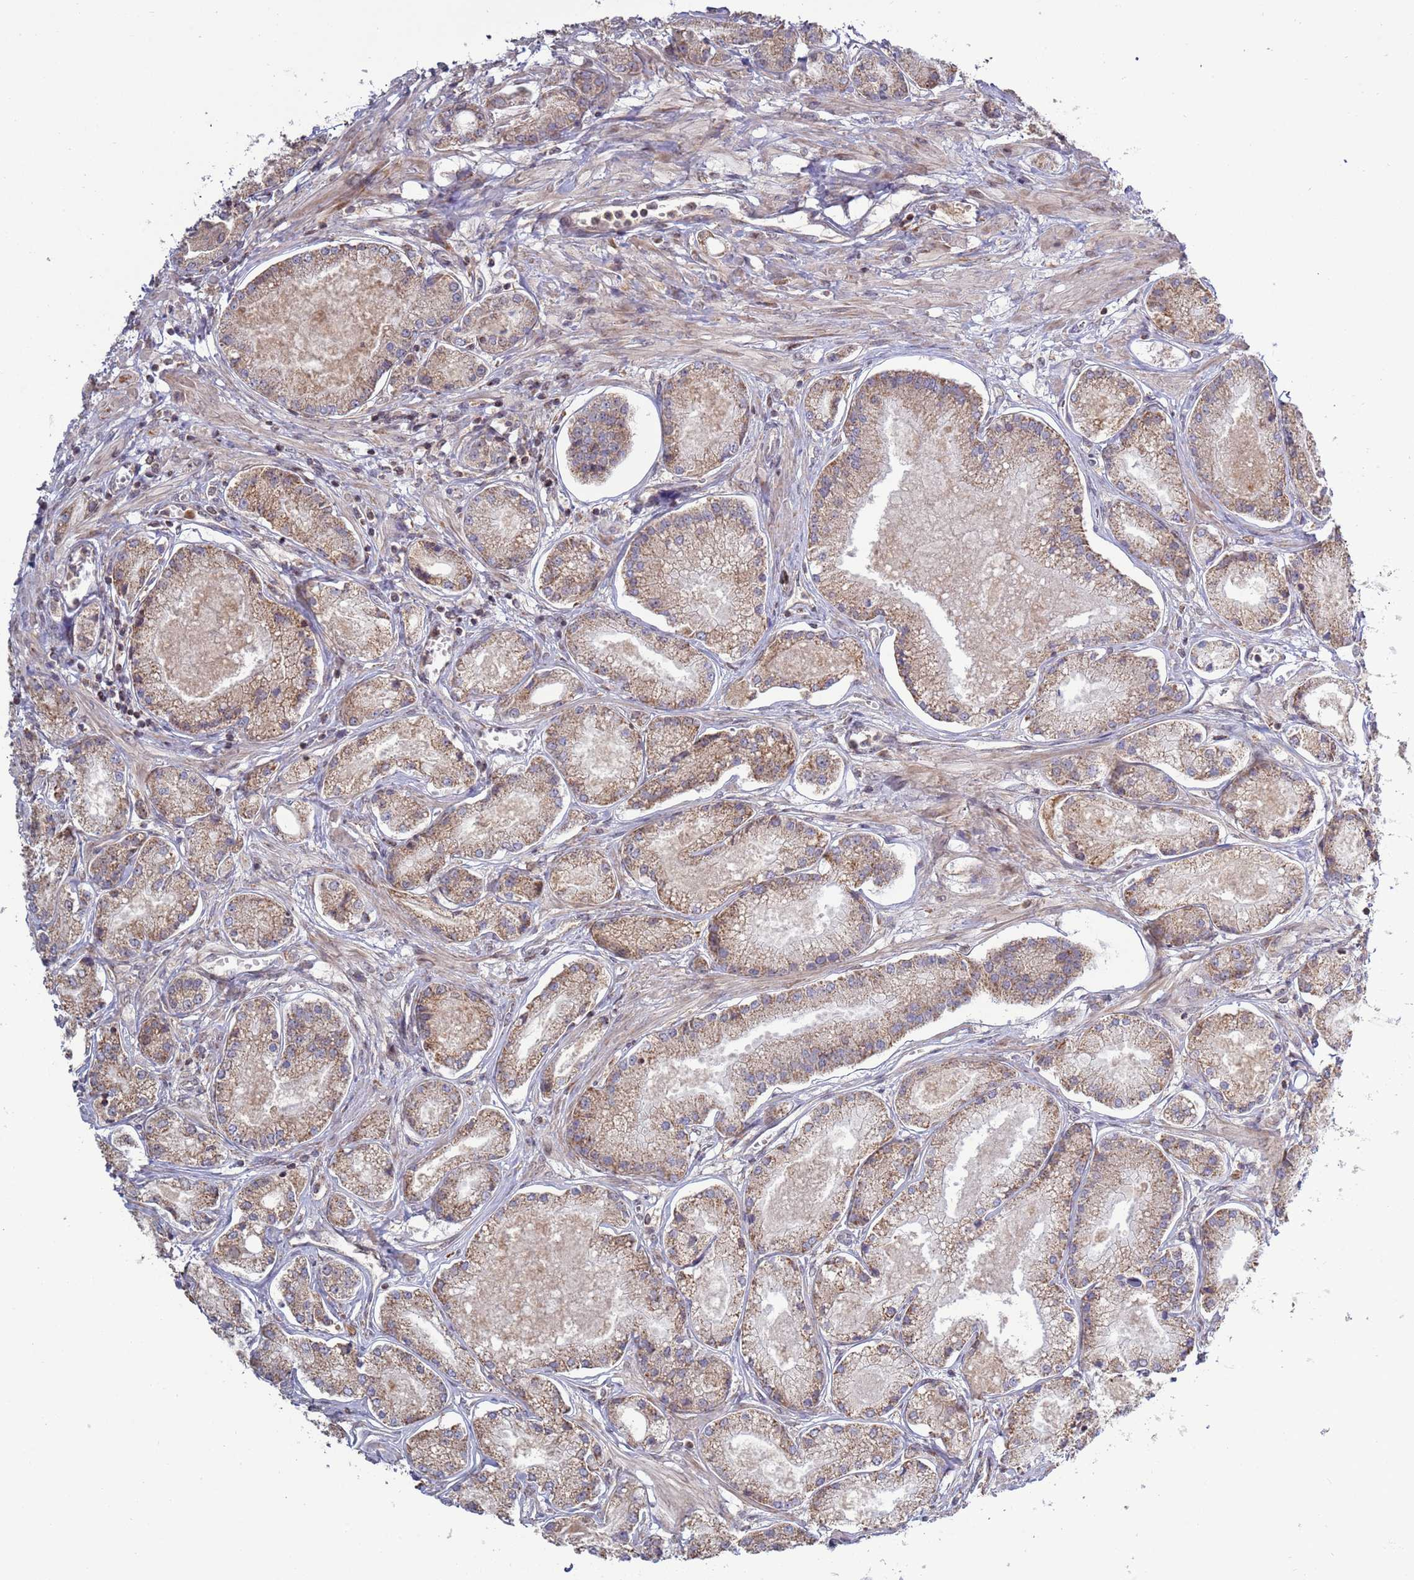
{"staining": {"intensity": "moderate", "quantity": "25%-75%", "location": "cytoplasmic/membranous"}, "tissue": "prostate cancer", "cell_type": "Tumor cells", "image_type": "cancer", "snomed": [{"axis": "morphology", "description": "Adenocarcinoma, NOS"}, {"axis": "topography", "description": "Prostate and seminal vesicle, NOS"}], "caption": "About 25%-75% of tumor cells in human prostate cancer reveal moderate cytoplasmic/membranous protein staining as visualized by brown immunohistochemical staining.", "gene": "RCOR2", "patient": {"sex": "male", "age": 76}}